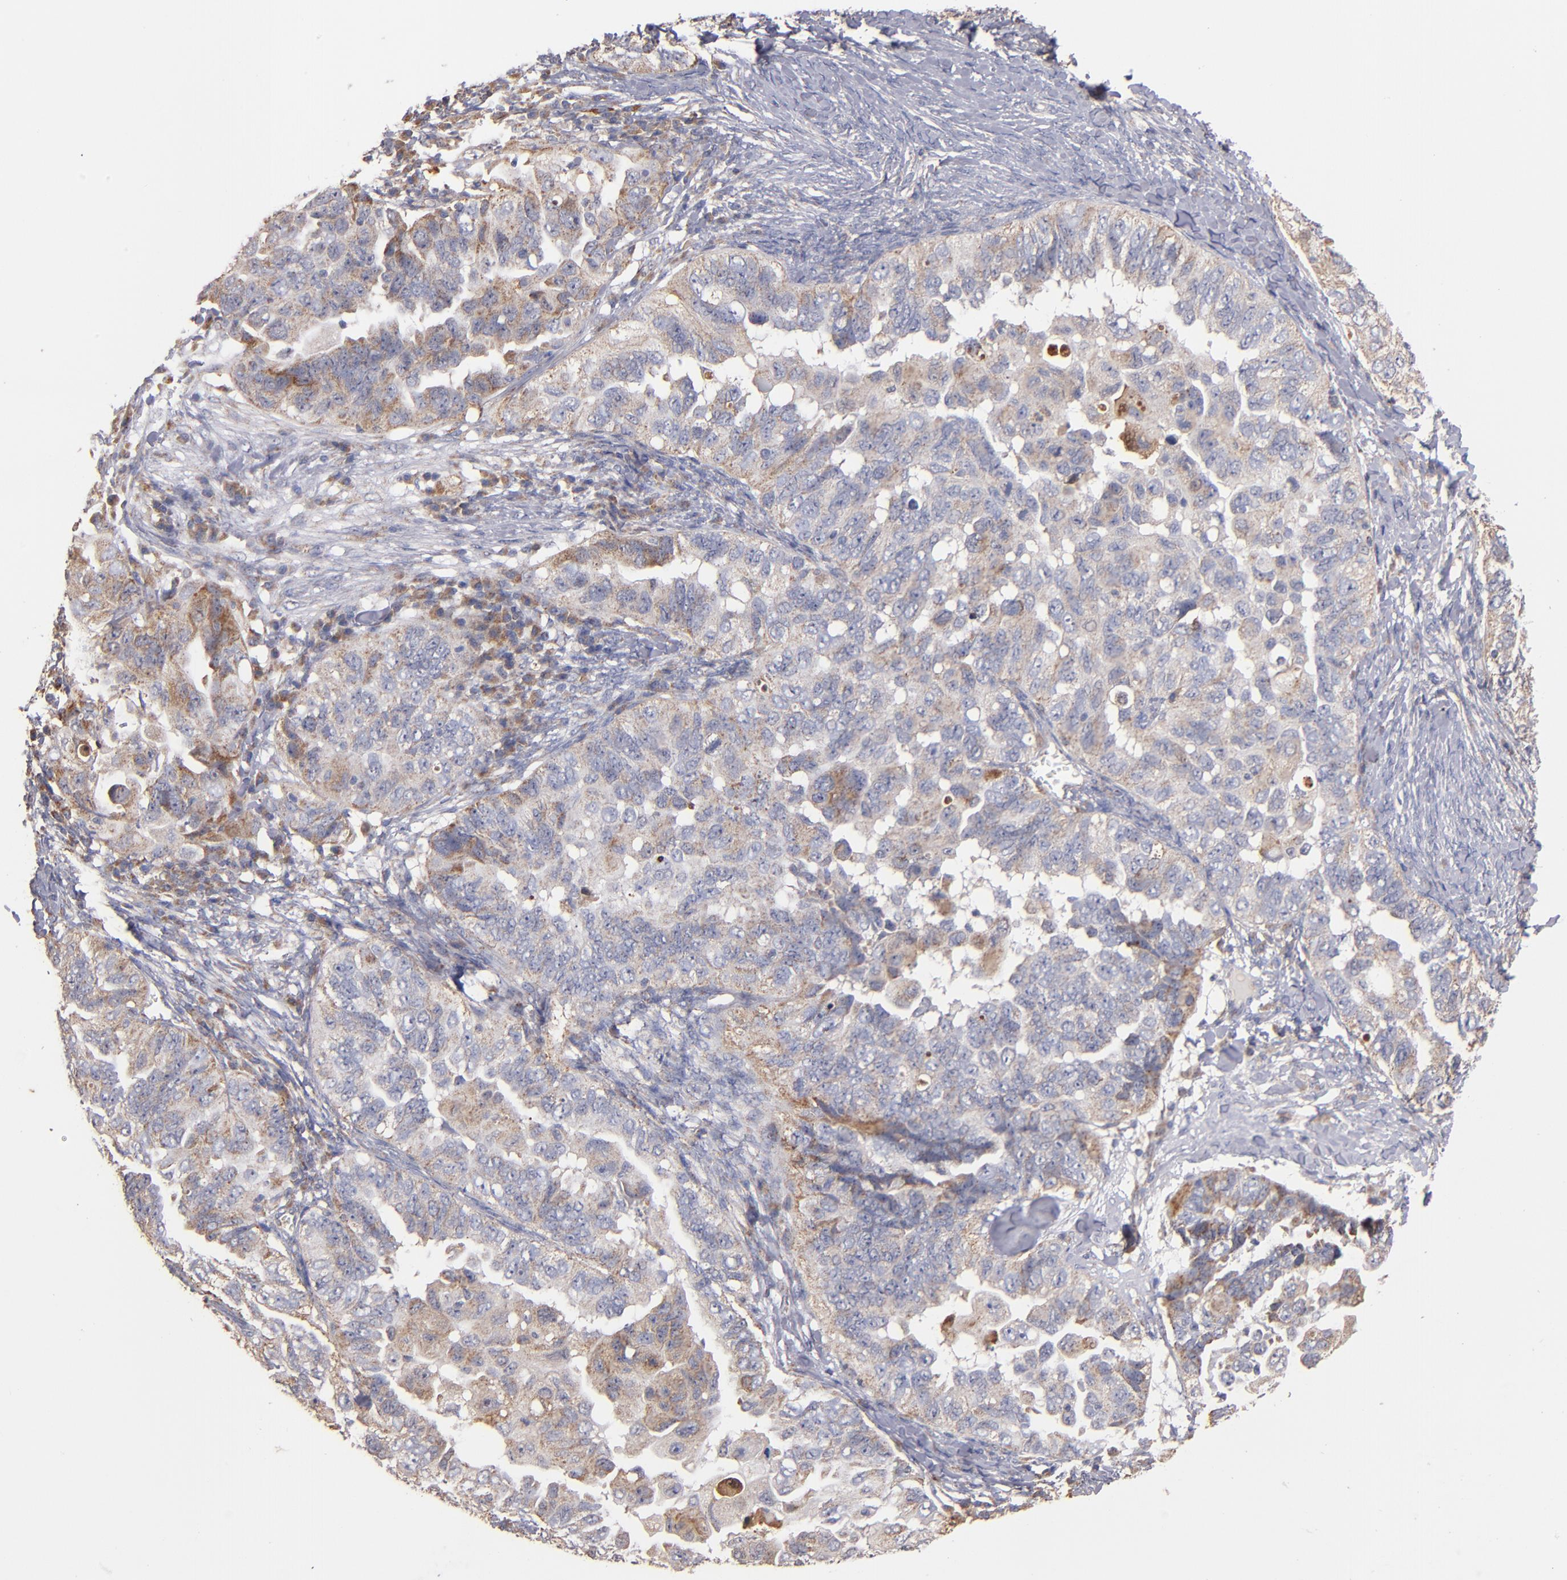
{"staining": {"intensity": "weak", "quantity": ">75%", "location": "cytoplasmic/membranous"}, "tissue": "ovarian cancer", "cell_type": "Tumor cells", "image_type": "cancer", "snomed": [{"axis": "morphology", "description": "Cystadenocarcinoma, serous, NOS"}, {"axis": "topography", "description": "Ovary"}], "caption": "Ovarian cancer stained for a protein exhibits weak cytoplasmic/membranous positivity in tumor cells.", "gene": "DIABLO", "patient": {"sex": "female", "age": 82}}